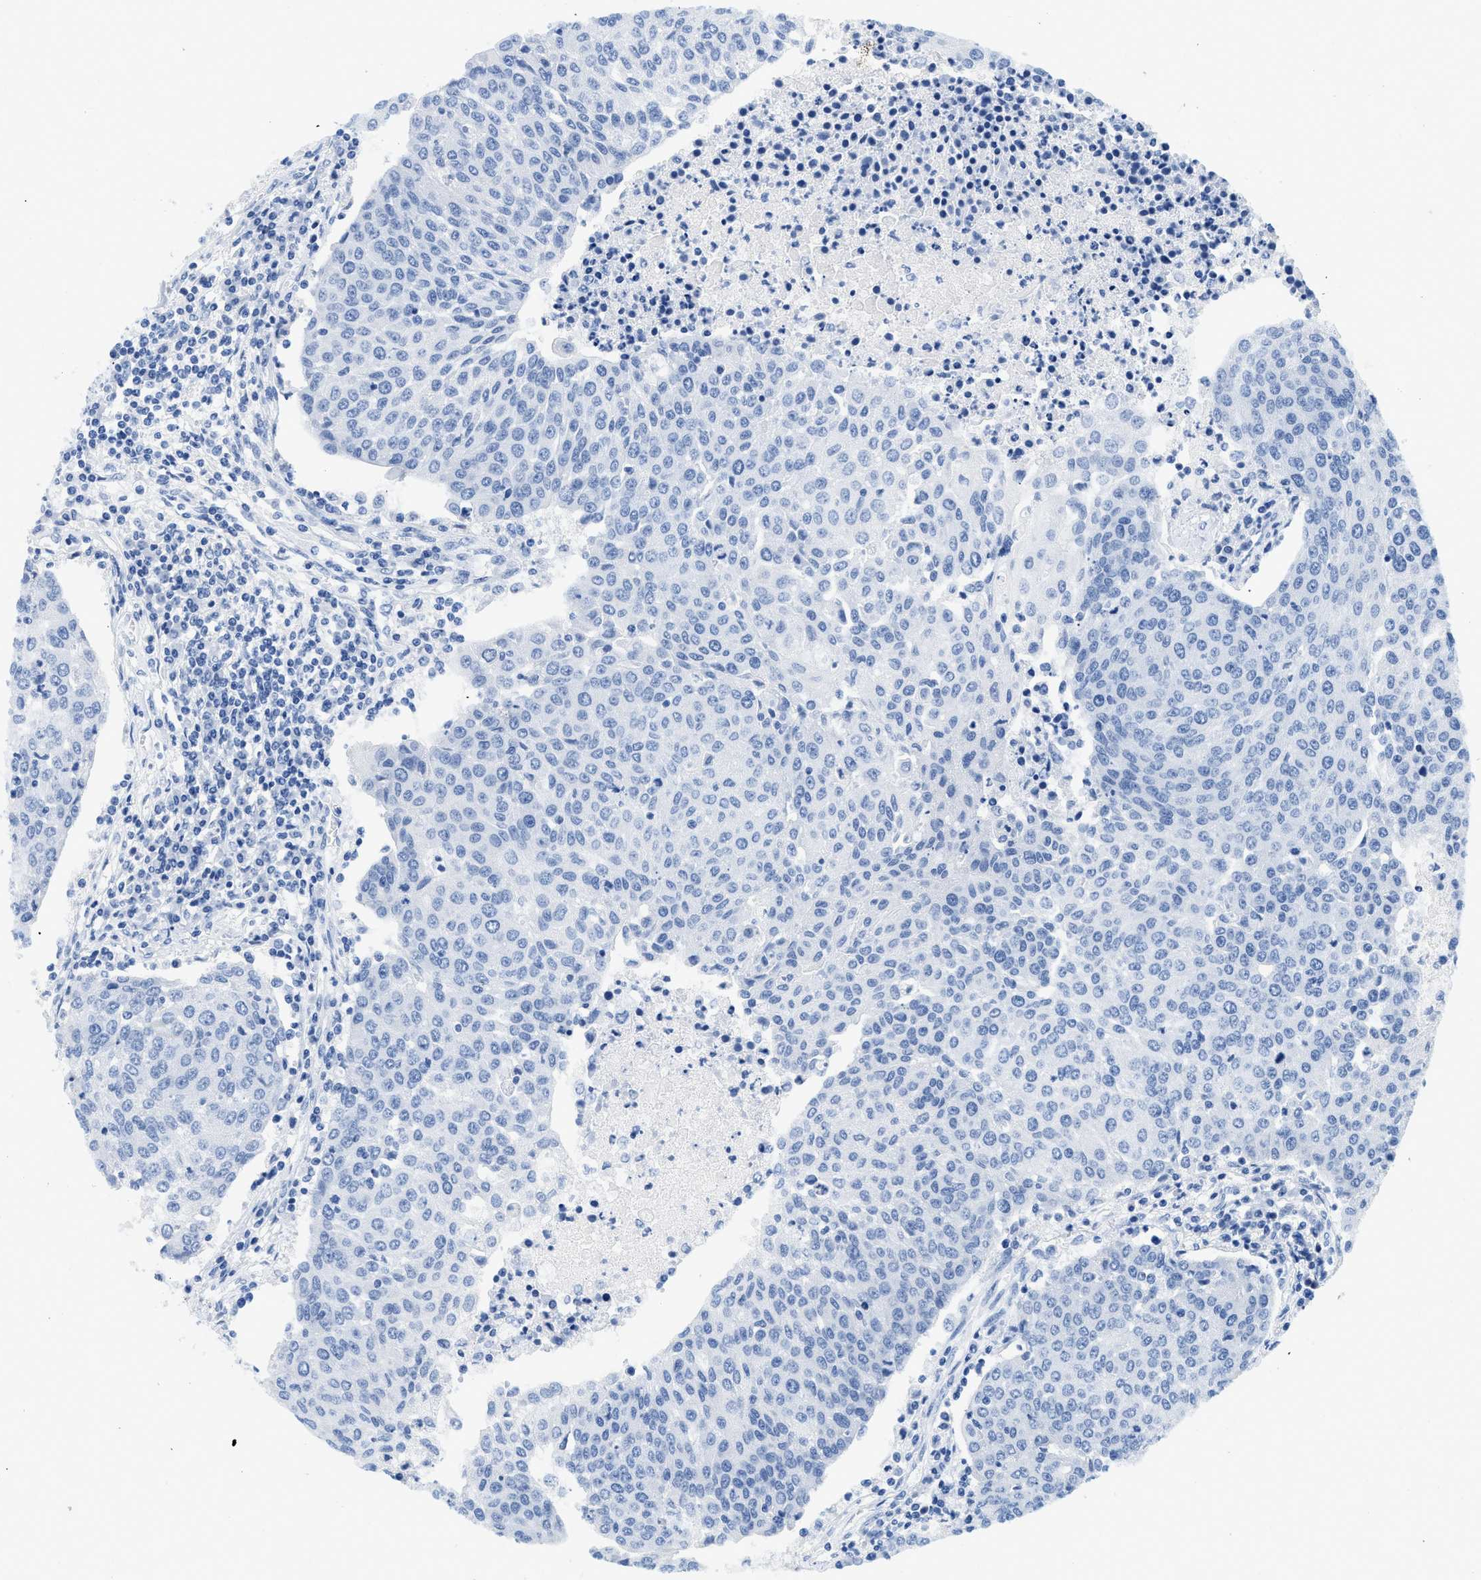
{"staining": {"intensity": "negative", "quantity": "none", "location": "none"}, "tissue": "urothelial cancer", "cell_type": "Tumor cells", "image_type": "cancer", "snomed": [{"axis": "morphology", "description": "Urothelial carcinoma, High grade"}, {"axis": "topography", "description": "Urinary bladder"}], "caption": "Human urothelial carcinoma (high-grade) stained for a protein using immunohistochemistry (IHC) exhibits no staining in tumor cells.", "gene": "GSN", "patient": {"sex": "female", "age": 85}}